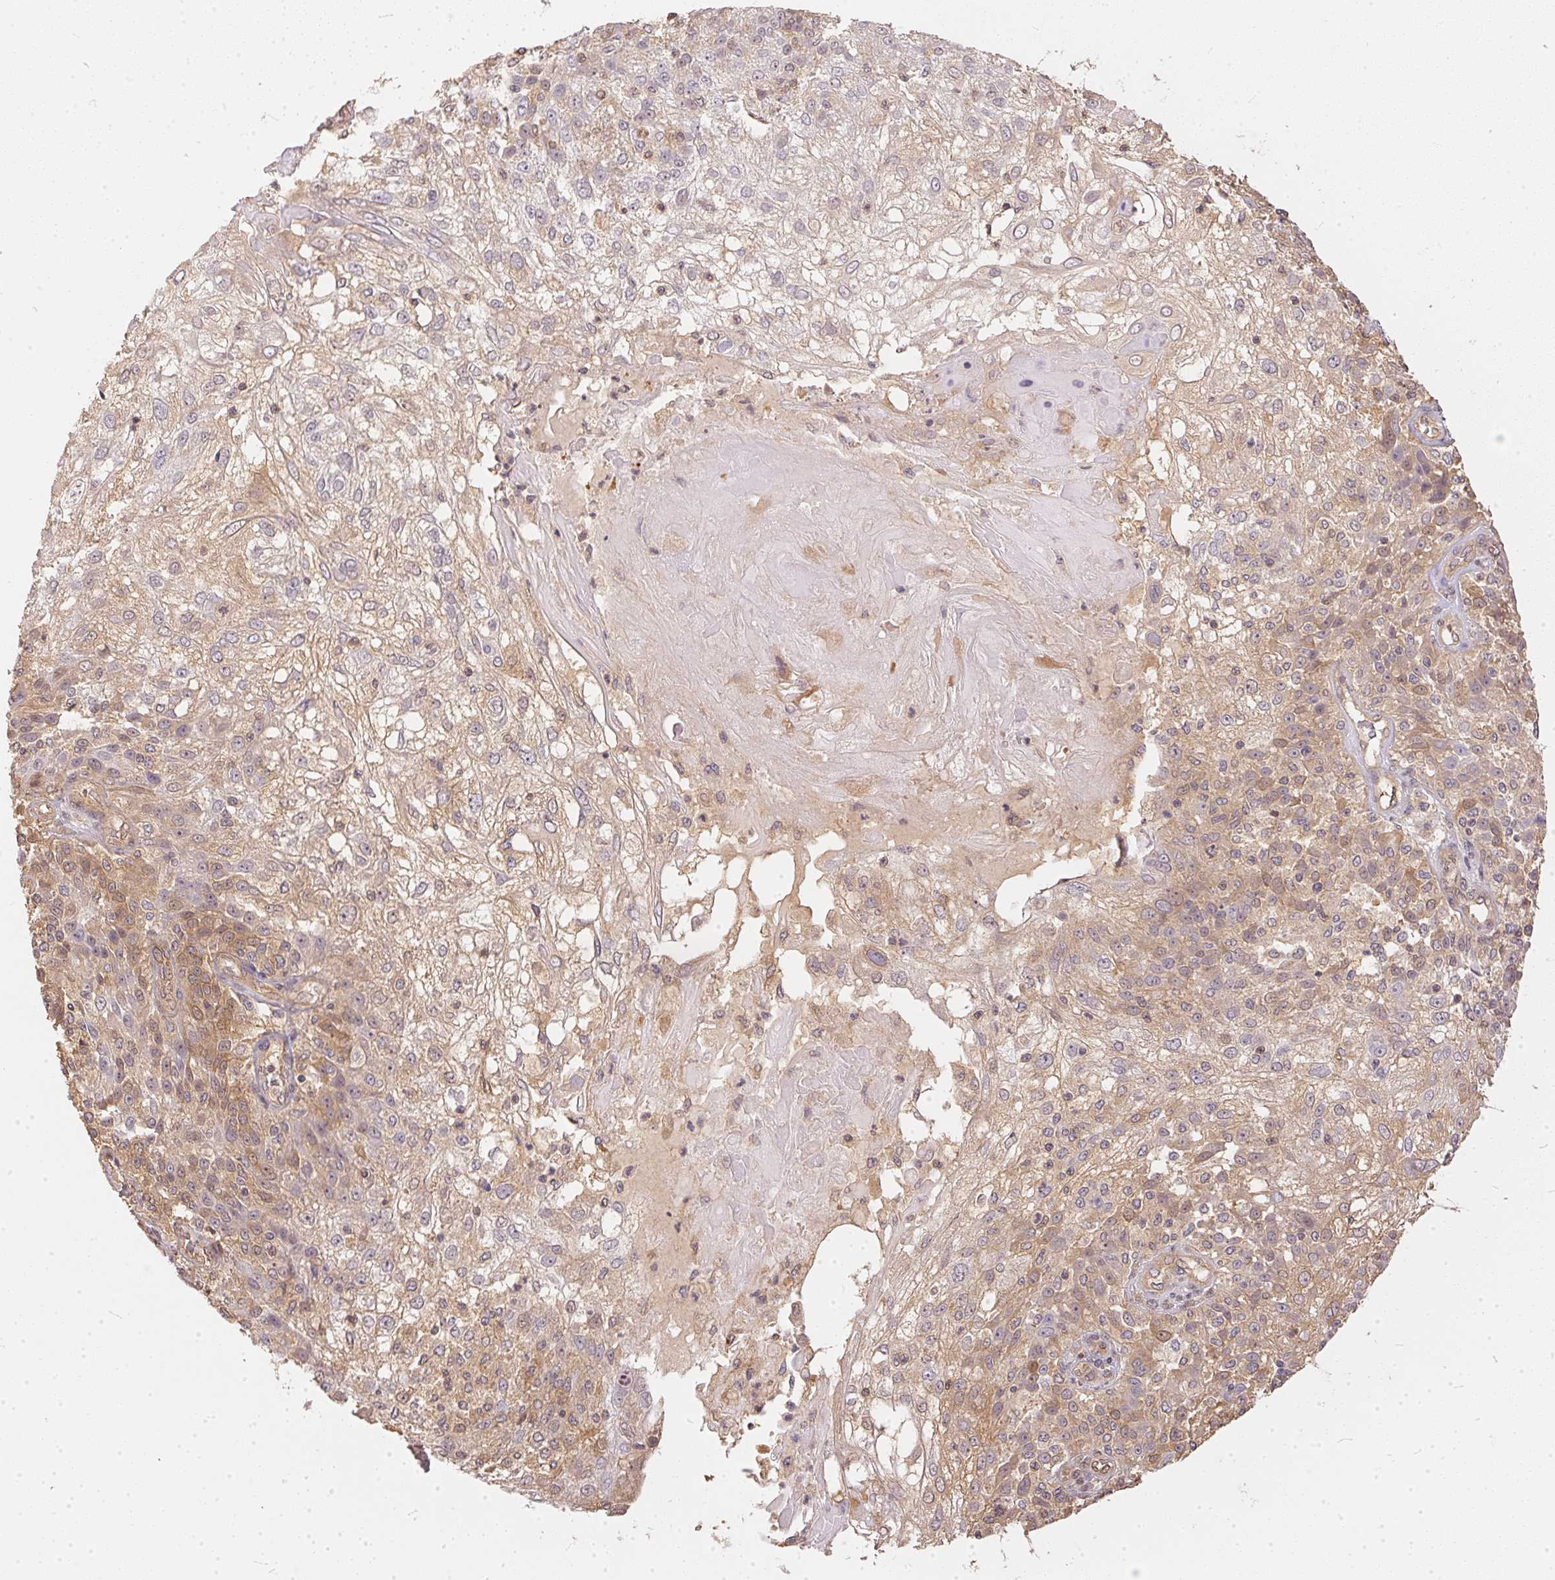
{"staining": {"intensity": "weak", "quantity": ">75%", "location": "cytoplasmic/membranous"}, "tissue": "skin cancer", "cell_type": "Tumor cells", "image_type": "cancer", "snomed": [{"axis": "morphology", "description": "Normal tissue, NOS"}, {"axis": "morphology", "description": "Squamous cell carcinoma, NOS"}, {"axis": "topography", "description": "Skin"}], "caption": "Tumor cells show low levels of weak cytoplasmic/membranous expression in about >75% of cells in human squamous cell carcinoma (skin).", "gene": "BLMH", "patient": {"sex": "female", "age": 83}}